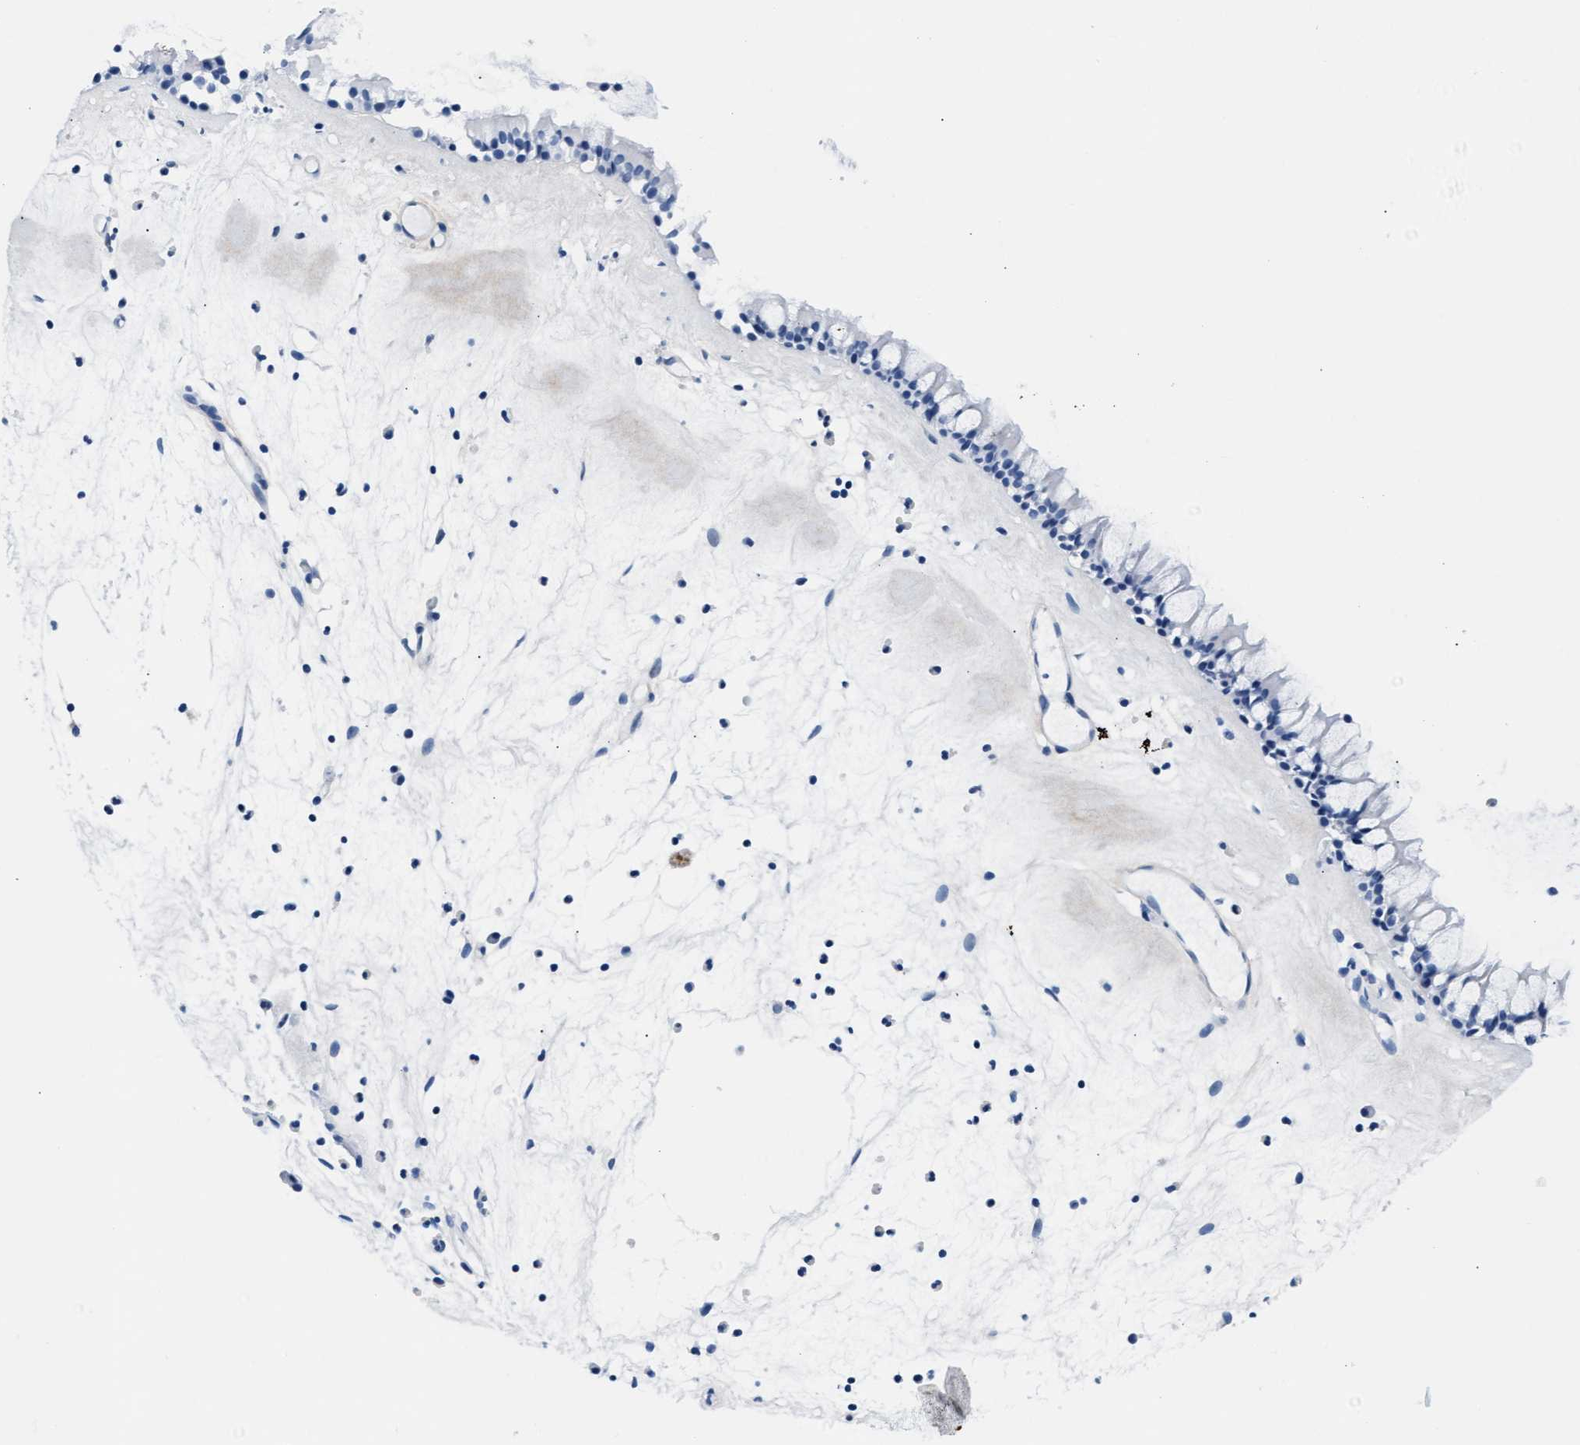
{"staining": {"intensity": "negative", "quantity": "none", "location": "none"}, "tissue": "nasopharynx", "cell_type": "Respiratory epithelial cells", "image_type": "normal", "snomed": [{"axis": "morphology", "description": "Normal tissue, NOS"}, {"axis": "topography", "description": "Nasopharynx"}], "caption": "An immunohistochemistry image of benign nasopharynx is shown. There is no staining in respiratory epithelial cells of nasopharynx.", "gene": "MMP8", "patient": {"sex": "female", "age": 42}}